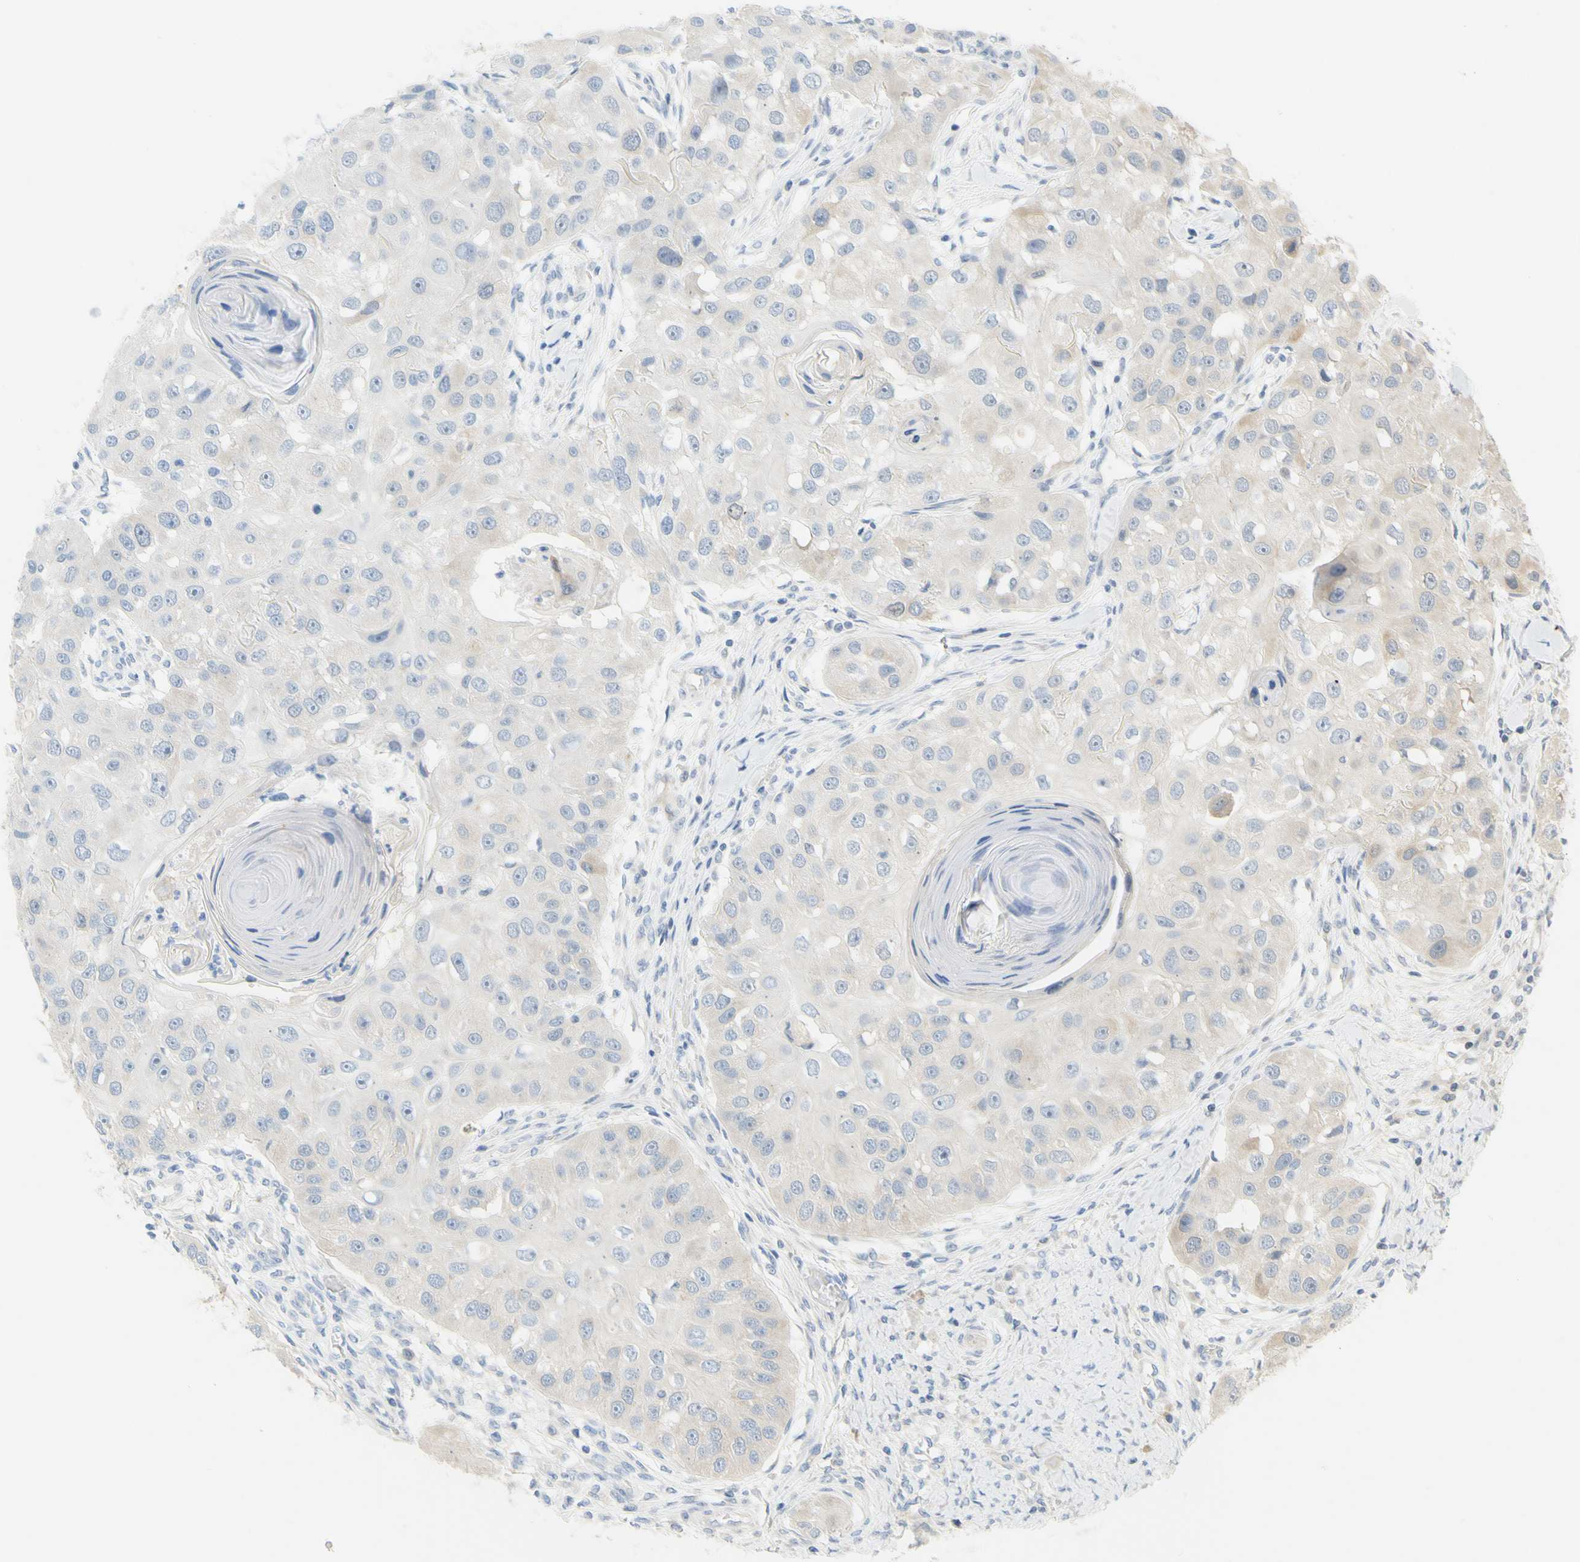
{"staining": {"intensity": "weak", "quantity": ">75%", "location": "cytoplasmic/membranous"}, "tissue": "head and neck cancer", "cell_type": "Tumor cells", "image_type": "cancer", "snomed": [{"axis": "morphology", "description": "Normal tissue, NOS"}, {"axis": "morphology", "description": "Squamous cell carcinoma, NOS"}, {"axis": "topography", "description": "Skeletal muscle"}, {"axis": "topography", "description": "Head-Neck"}], "caption": "Immunohistochemical staining of head and neck squamous cell carcinoma demonstrates low levels of weak cytoplasmic/membranous protein staining in approximately >75% of tumor cells. (DAB (3,3'-diaminobenzidine) IHC, brown staining for protein, blue staining for nuclei).", "gene": "CCNB2", "patient": {"sex": "male", "age": 51}}